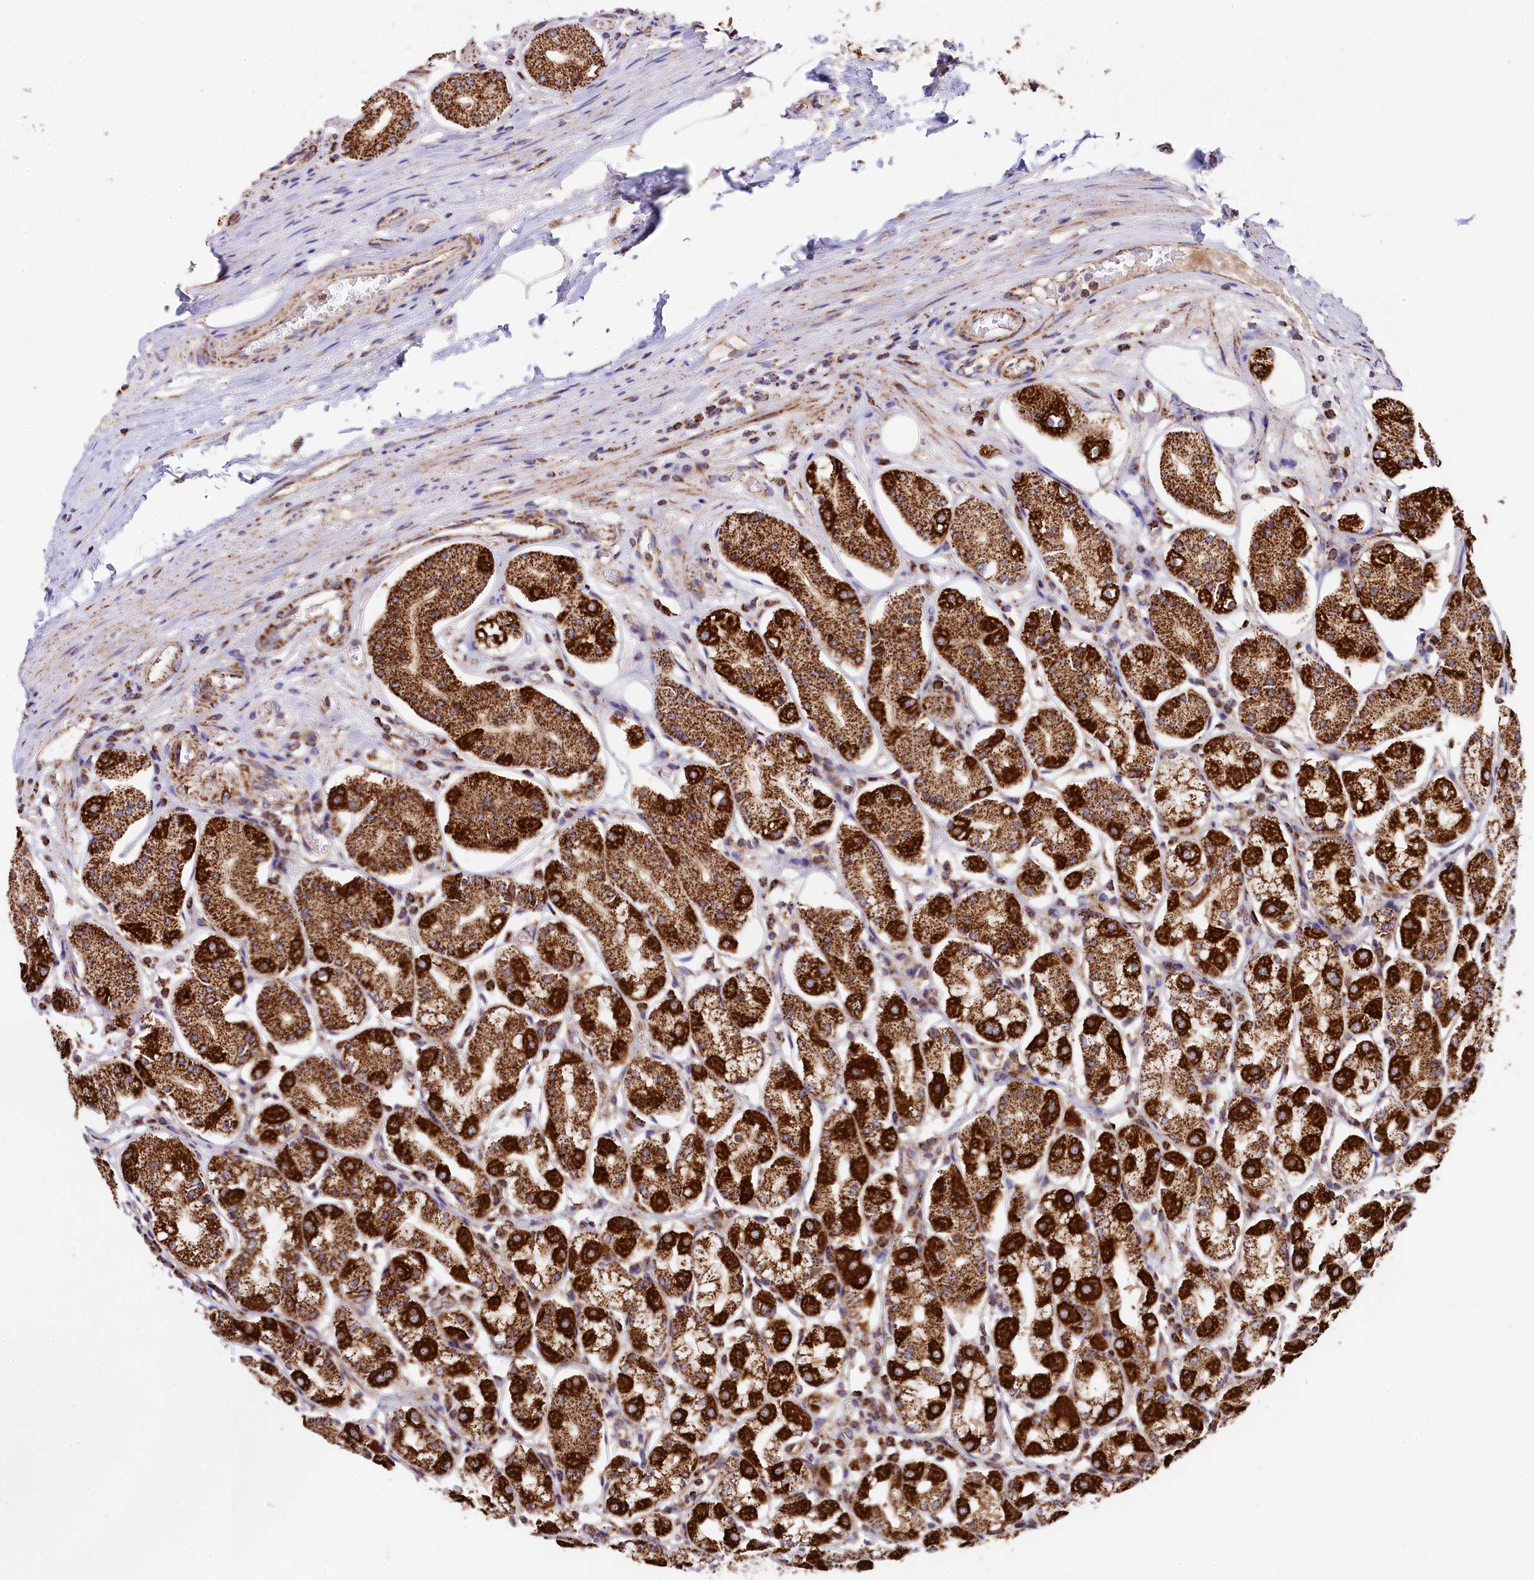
{"staining": {"intensity": "strong", "quantity": ">75%", "location": "cytoplasmic/membranous"}, "tissue": "stomach", "cell_type": "Glandular cells", "image_type": "normal", "snomed": [{"axis": "morphology", "description": "Normal tissue, NOS"}, {"axis": "topography", "description": "Stomach, lower"}], "caption": "Protein expression analysis of normal stomach displays strong cytoplasmic/membranous expression in approximately >75% of glandular cells.", "gene": "CLYBL", "patient": {"sex": "female", "age": 56}}